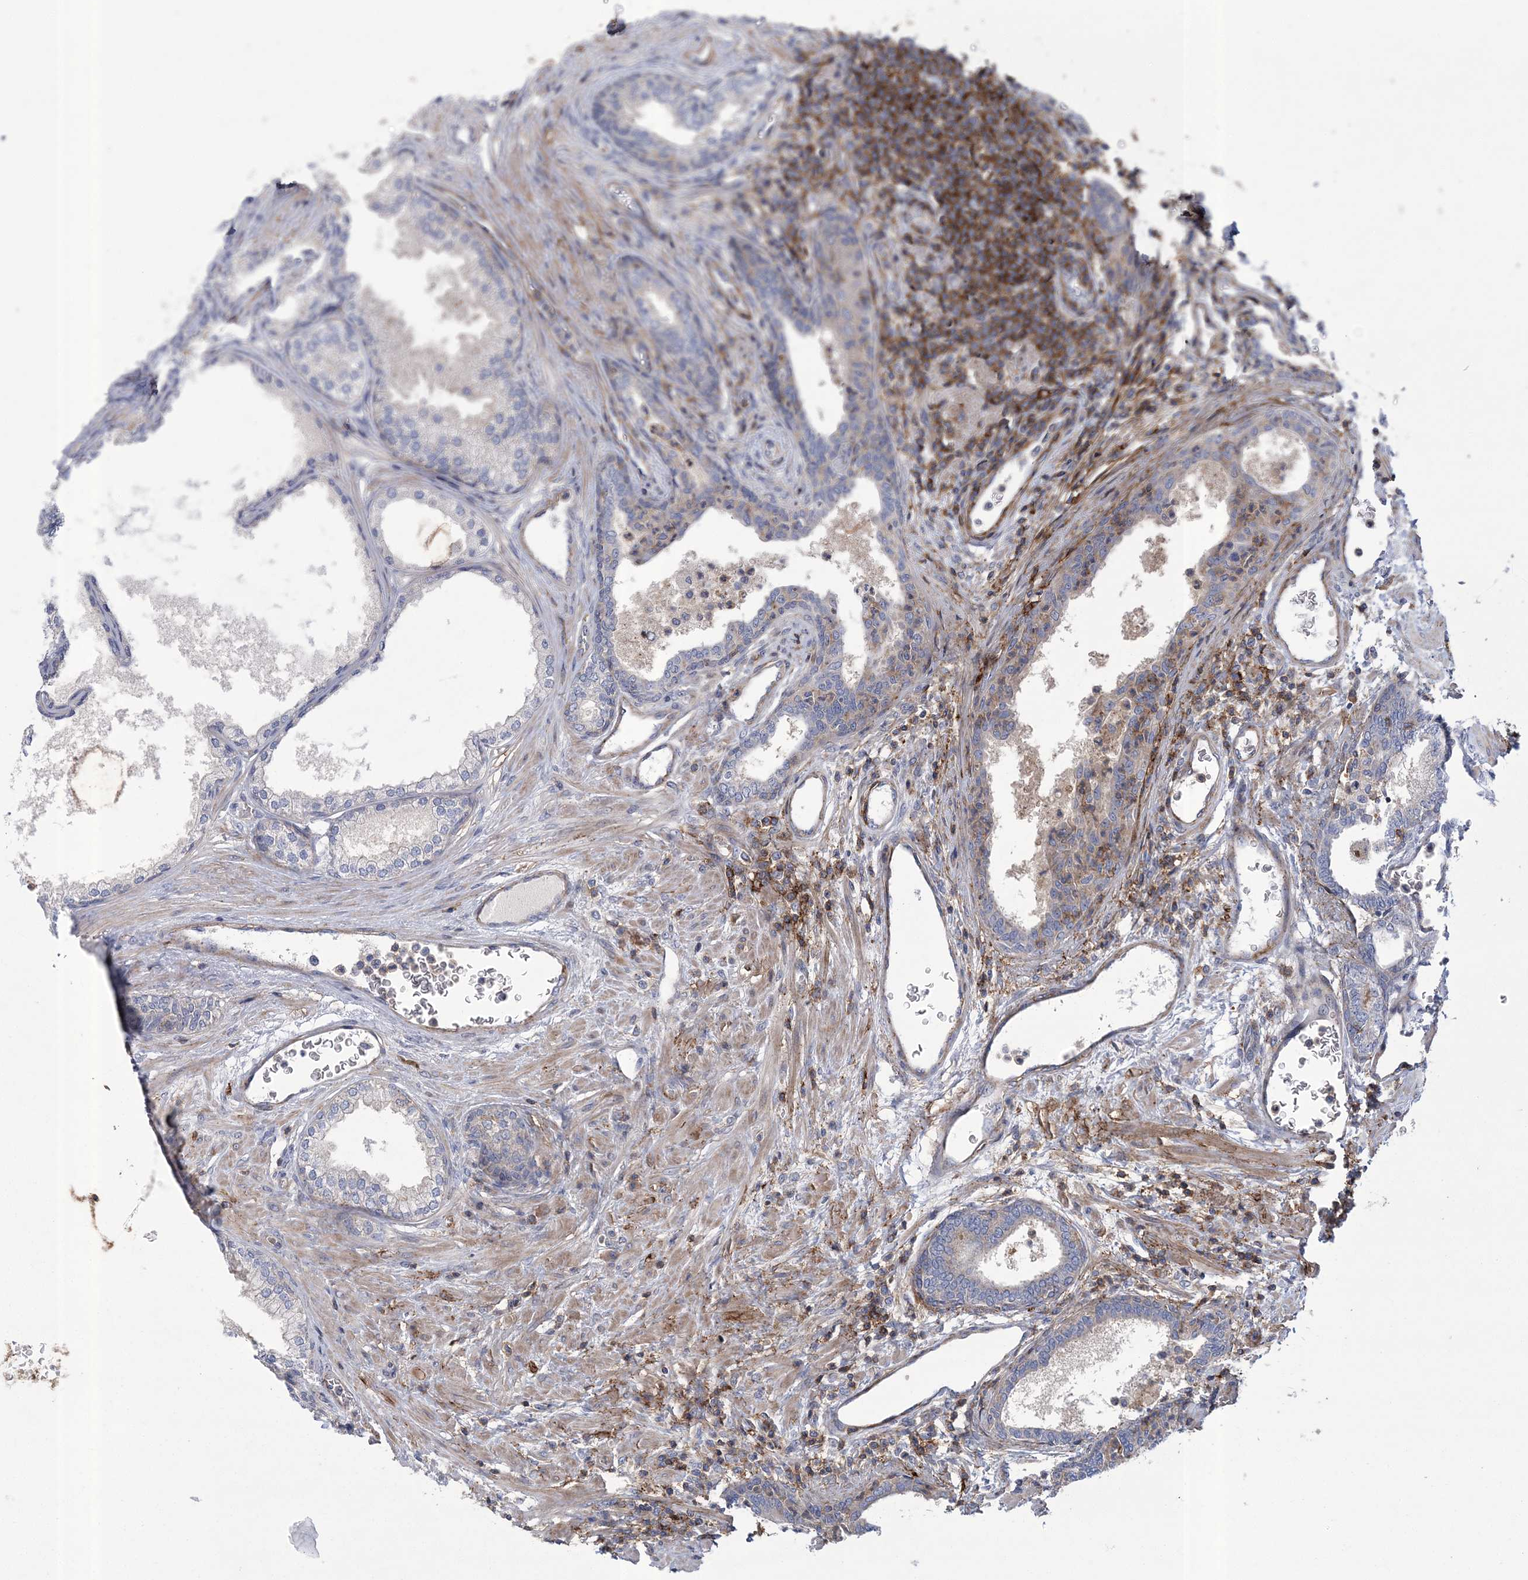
{"staining": {"intensity": "weak", "quantity": "<25%", "location": "cytoplasmic/membranous"}, "tissue": "prostate", "cell_type": "Glandular cells", "image_type": "normal", "snomed": [{"axis": "morphology", "description": "Normal tissue, NOS"}, {"axis": "topography", "description": "Prostate"}], "caption": "A high-resolution photomicrograph shows immunohistochemistry (IHC) staining of unremarkable prostate, which demonstrates no significant positivity in glandular cells.", "gene": "ARSJ", "patient": {"sex": "male", "age": 76}}